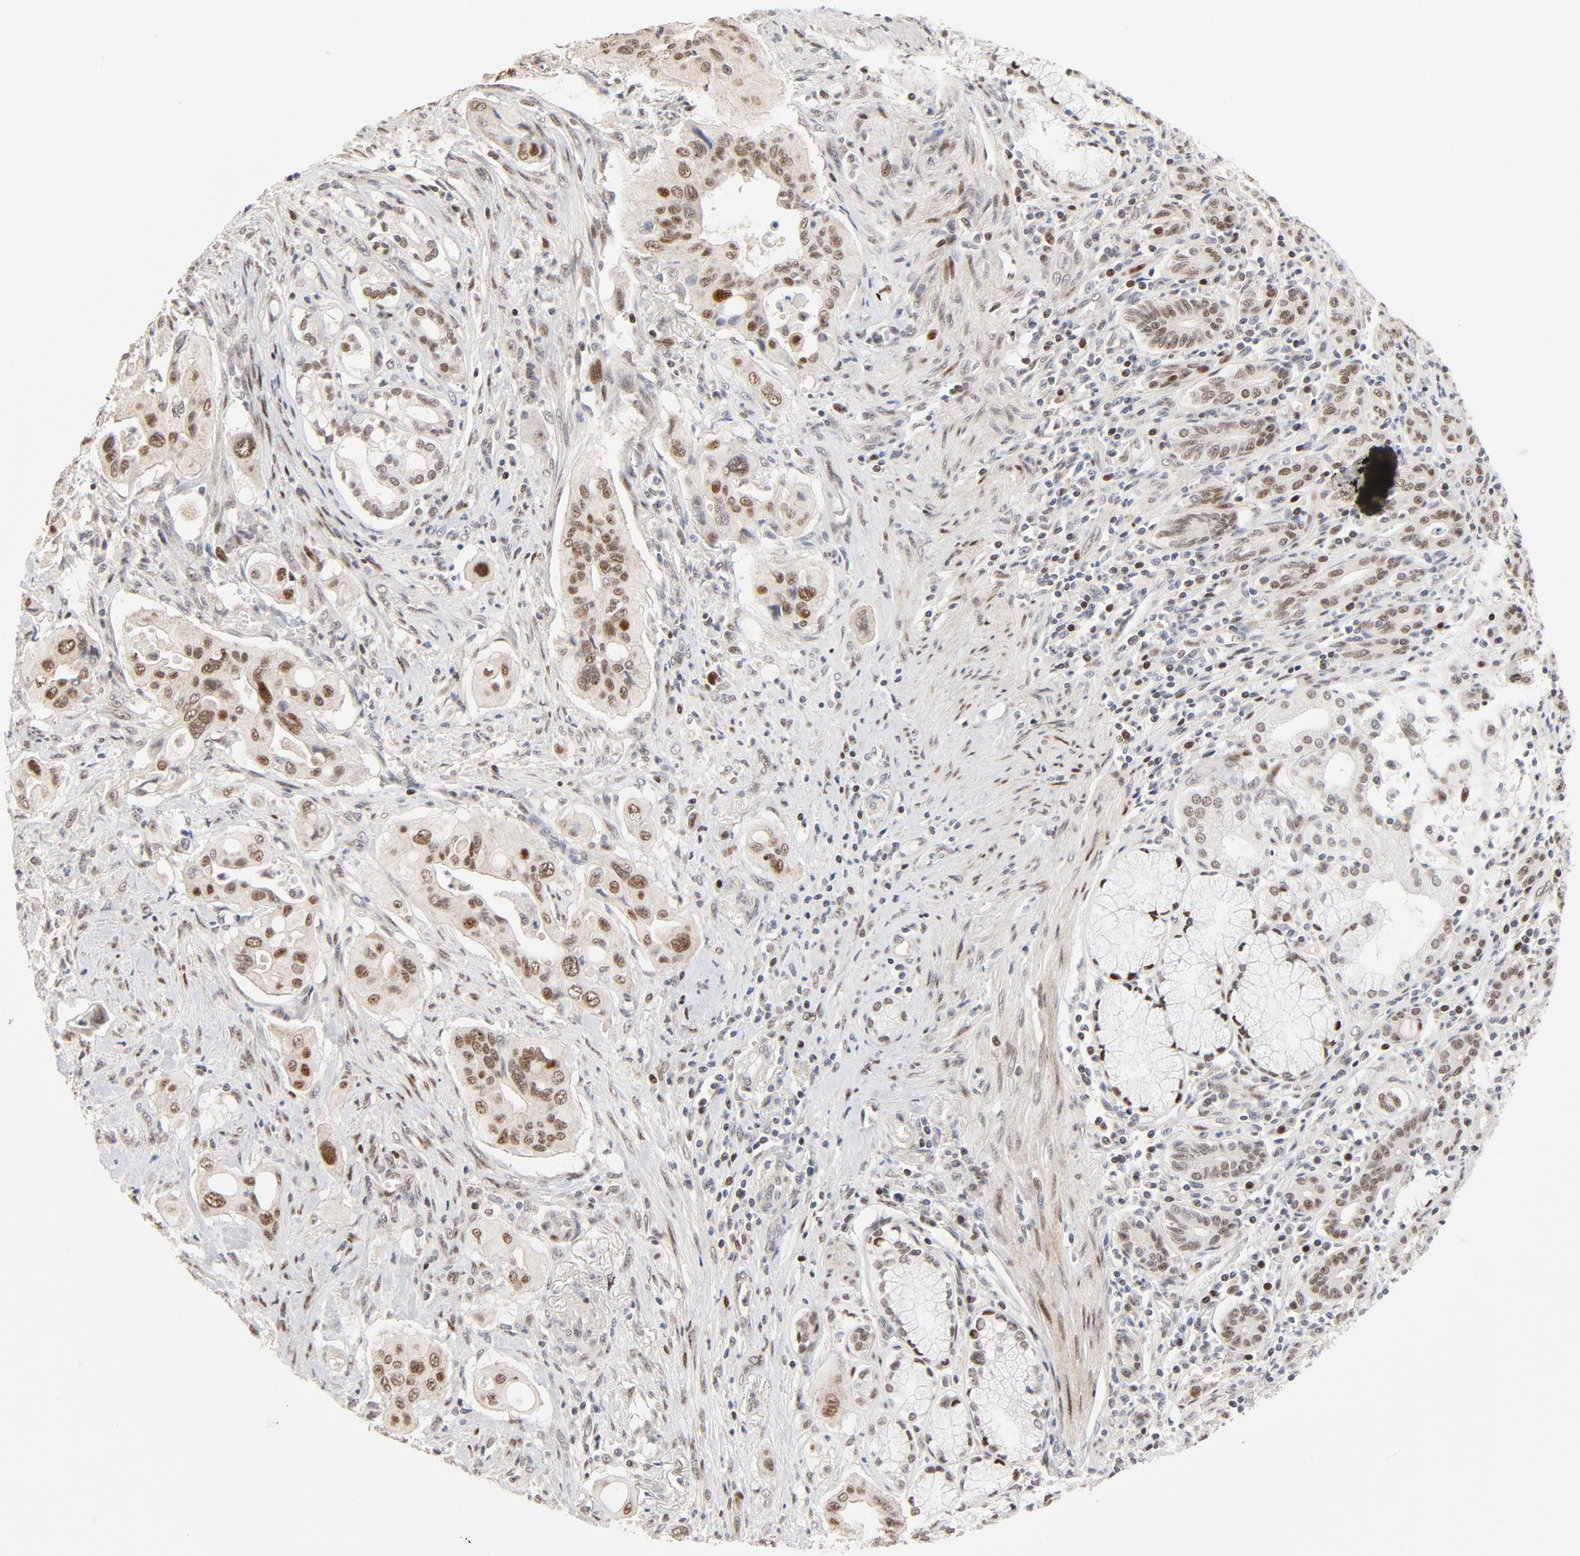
{"staining": {"intensity": "moderate", "quantity": ">75%", "location": "nuclear"}, "tissue": "pancreatic cancer", "cell_type": "Tumor cells", "image_type": "cancer", "snomed": [{"axis": "morphology", "description": "Adenocarcinoma, NOS"}, {"axis": "topography", "description": "Pancreas"}], "caption": "This is an image of IHC staining of adenocarcinoma (pancreatic), which shows moderate staining in the nuclear of tumor cells.", "gene": "GTF2I", "patient": {"sex": "male", "age": 77}}